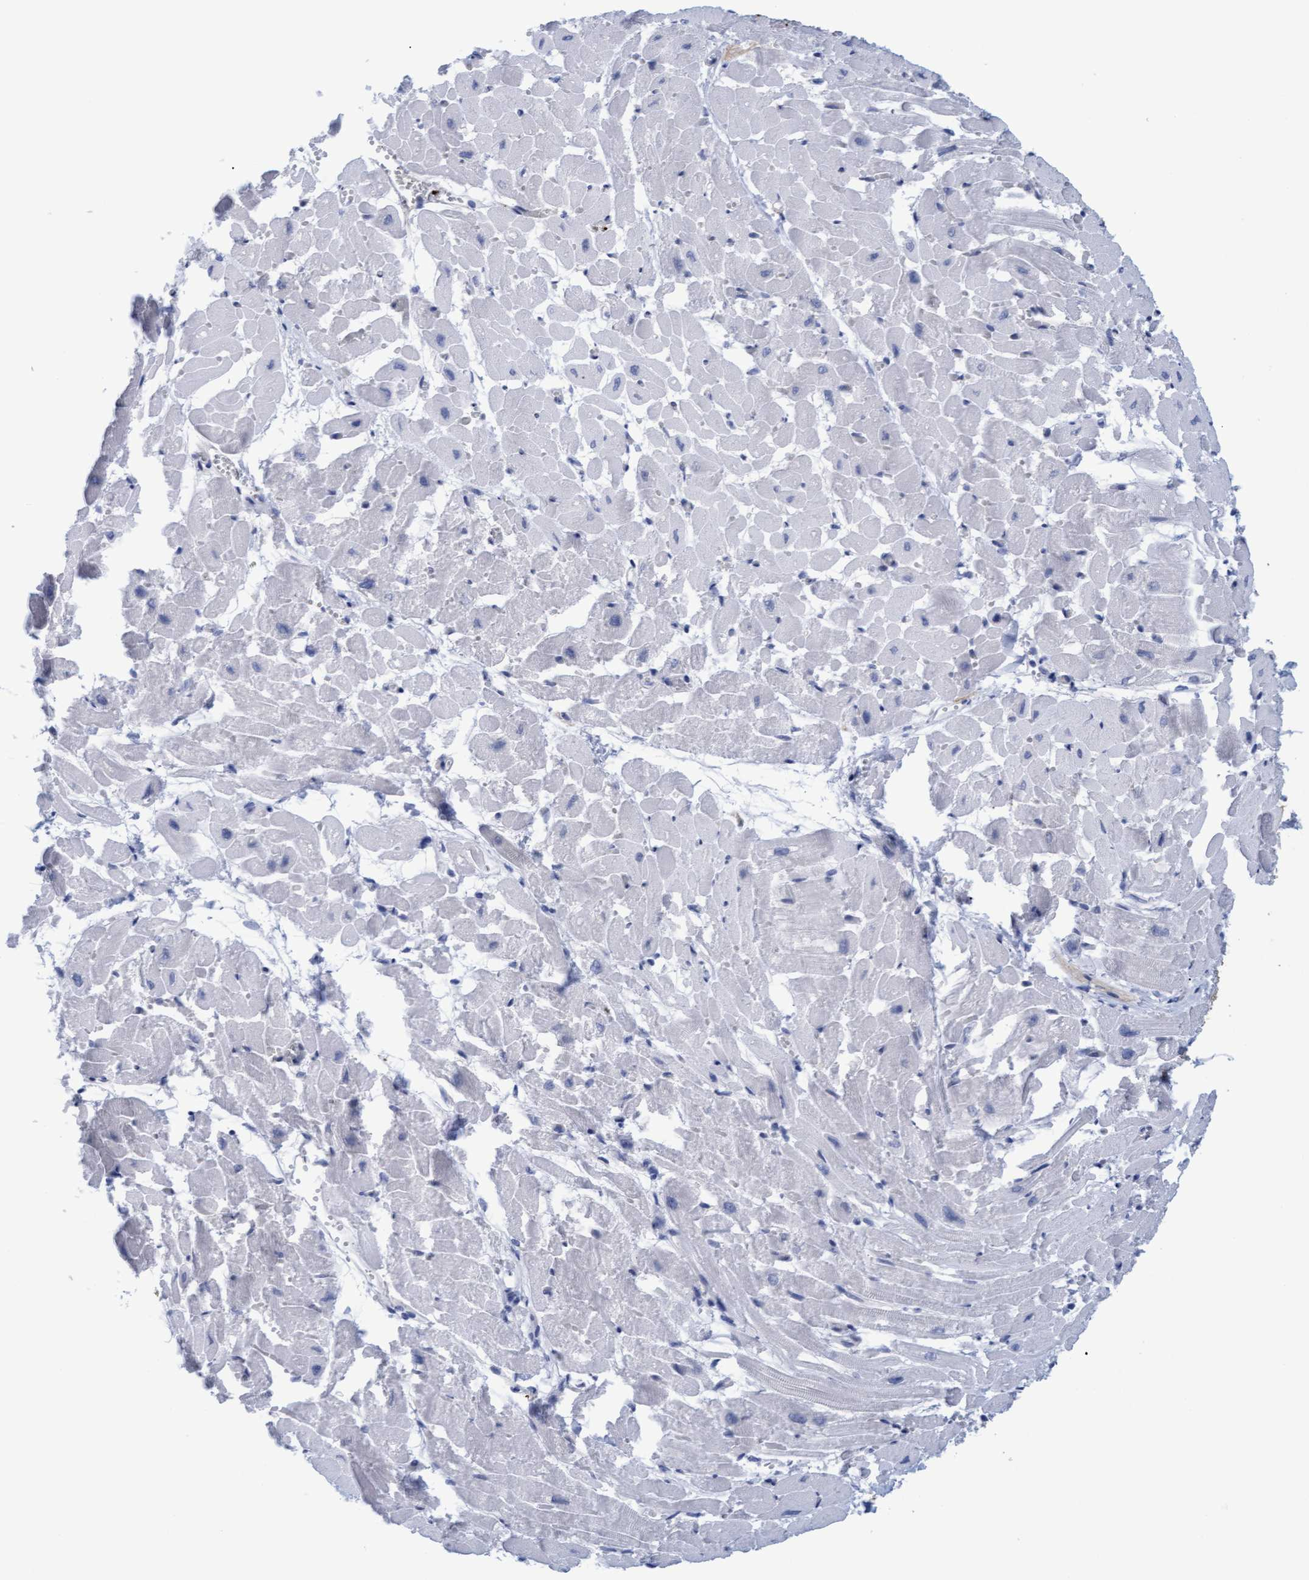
{"staining": {"intensity": "negative", "quantity": "none", "location": "none"}, "tissue": "heart muscle", "cell_type": "Cardiomyocytes", "image_type": "normal", "snomed": [{"axis": "morphology", "description": "Normal tissue, NOS"}, {"axis": "topography", "description": "Heart"}], "caption": "DAB (3,3'-diaminobenzidine) immunohistochemical staining of benign heart muscle exhibits no significant expression in cardiomyocytes.", "gene": "STXBP1", "patient": {"sex": "male", "age": 45}}